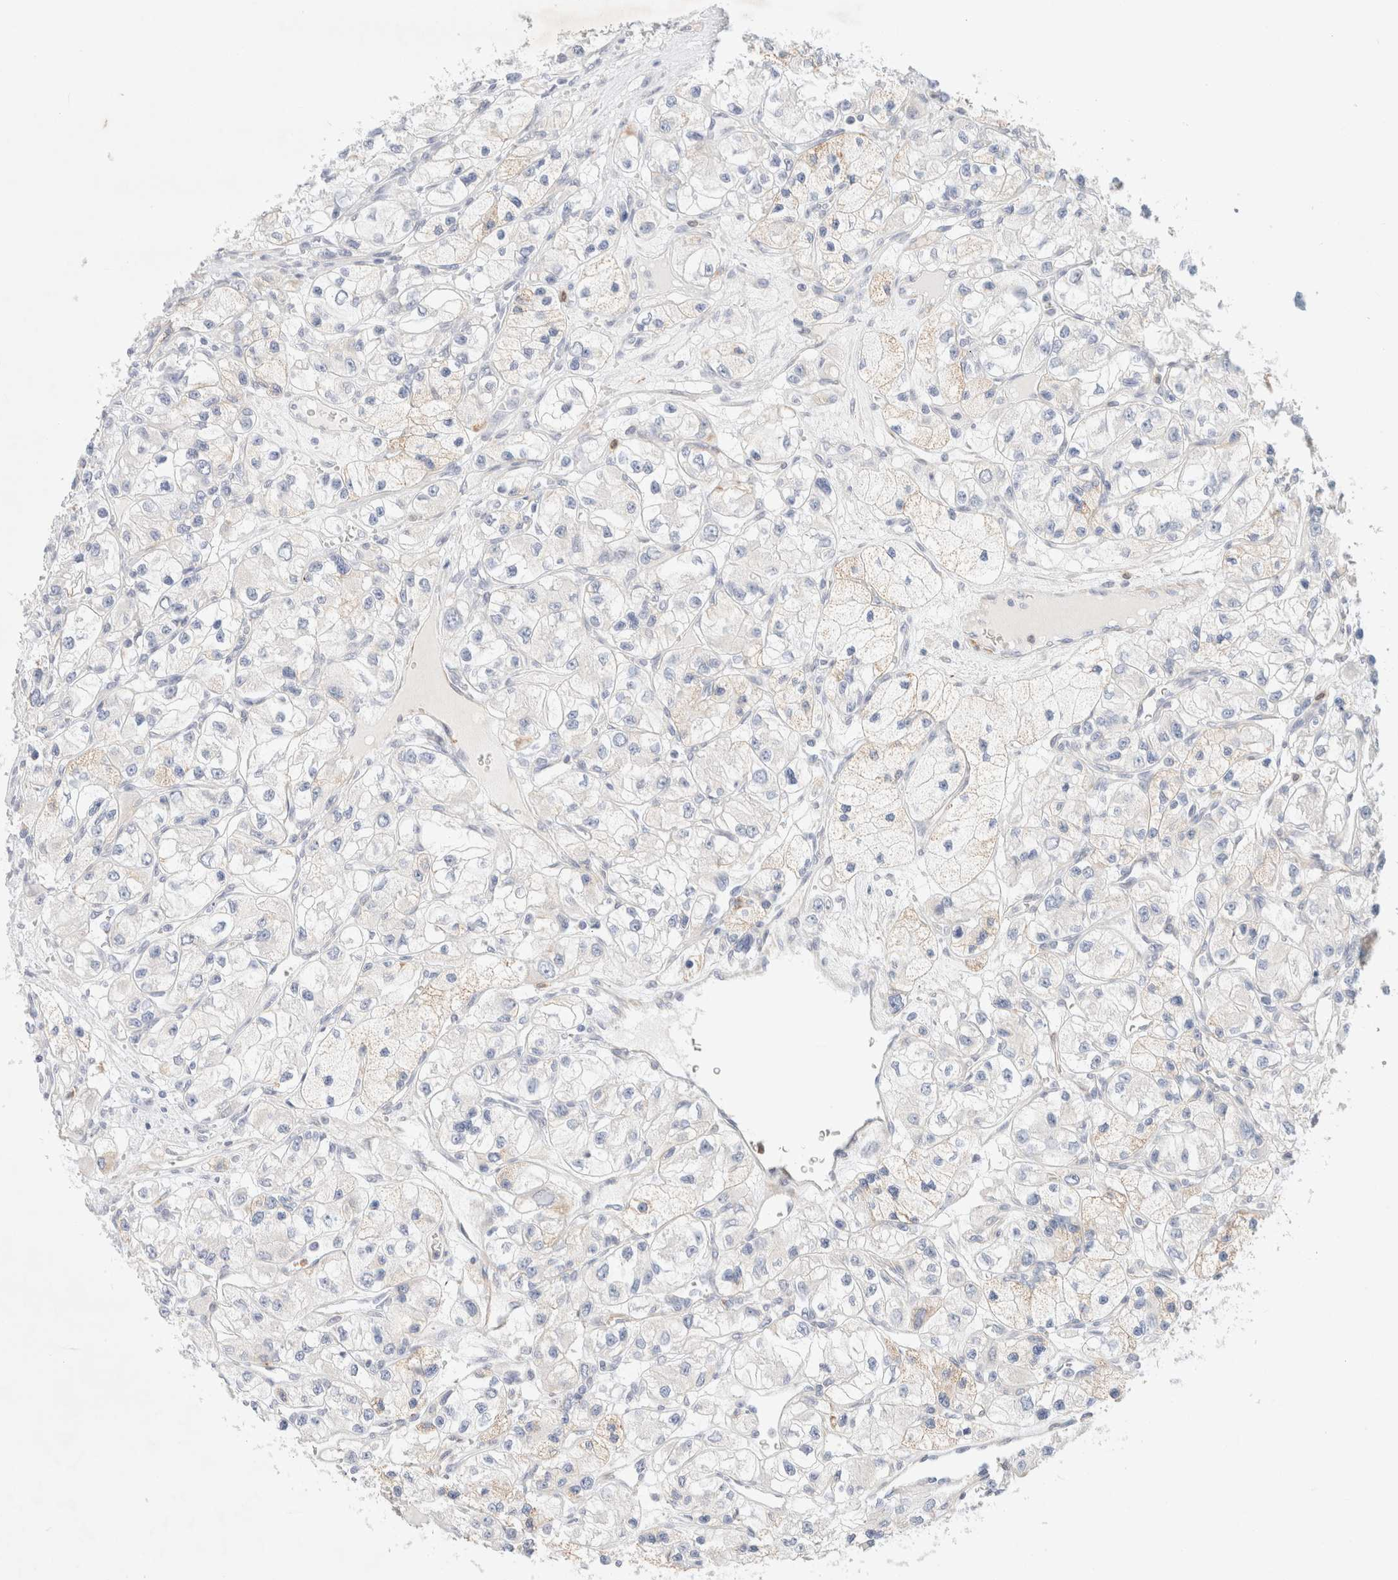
{"staining": {"intensity": "negative", "quantity": "none", "location": "none"}, "tissue": "renal cancer", "cell_type": "Tumor cells", "image_type": "cancer", "snomed": [{"axis": "morphology", "description": "Adenocarcinoma, NOS"}, {"axis": "topography", "description": "Kidney"}], "caption": "An IHC histopathology image of renal adenocarcinoma is shown. There is no staining in tumor cells of renal adenocarcinoma. (DAB (3,3'-diaminobenzidine) immunohistochemistry (IHC) with hematoxylin counter stain).", "gene": "SLC25A48", "patient": {"sex": "female", "age": 57}}